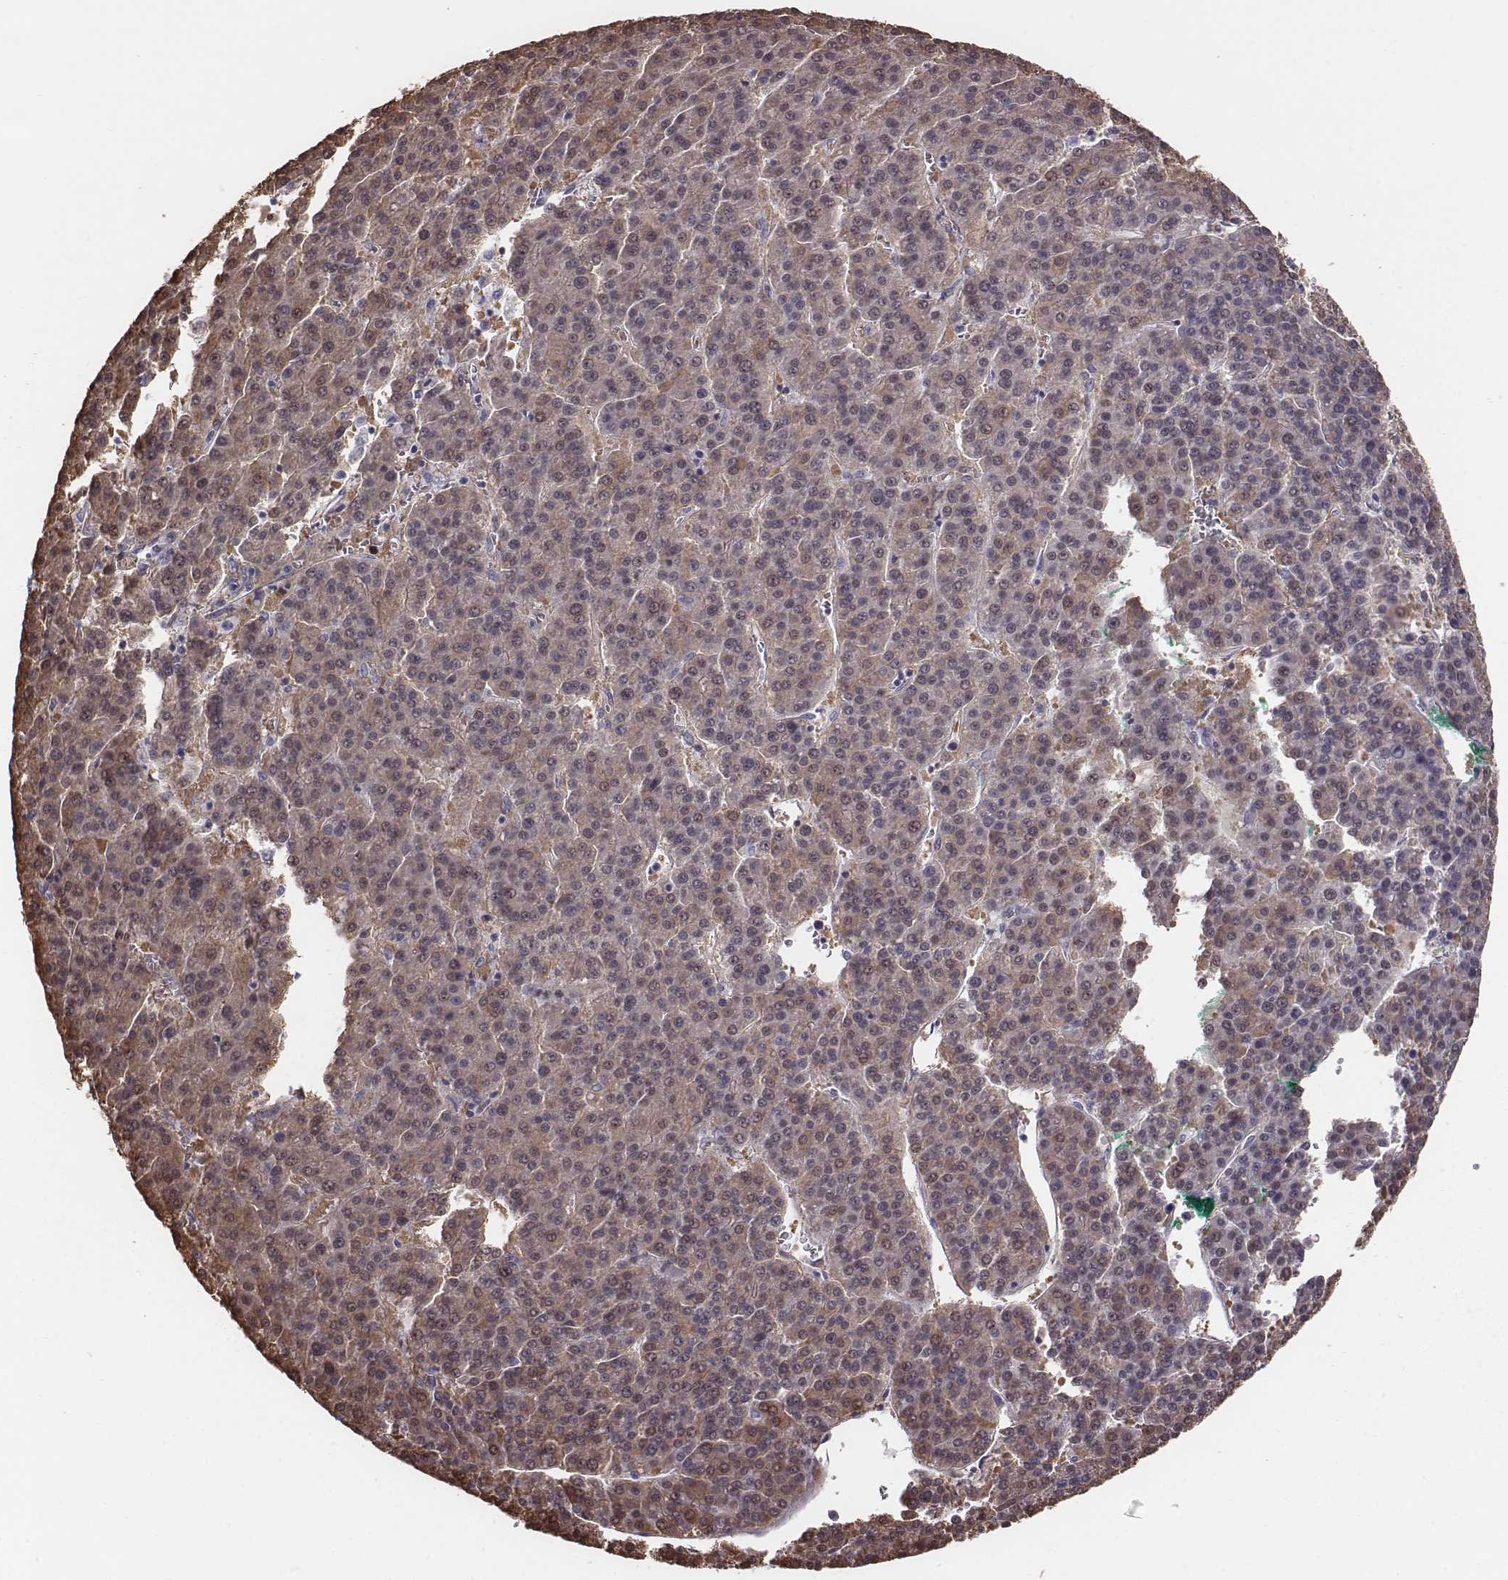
{"staining": {"intensity": "negative", "quantity": "none", "location": "none"}, "tissue": "liver cancer", "cell_type": "Tumor cells", "image_type": "cancer", "snomed": [{"axis": "morphology", "description": "Carcinoma, Hepatocellular, NOS"}, {"axis": "topography", "description": "Liver"}], "caption": "IHC micrograph of hepatocellular carcinoma (liver) stained for a protein (brown), which reveals no staining in tumor cells. The staining is performed using DAB (3,3'-diaminobenzidine) brown chromogen with nuclei counter-stained in using hematoxylin.", "gene": "CRISP1", "patient": {"sex": "female", "age": 58}}